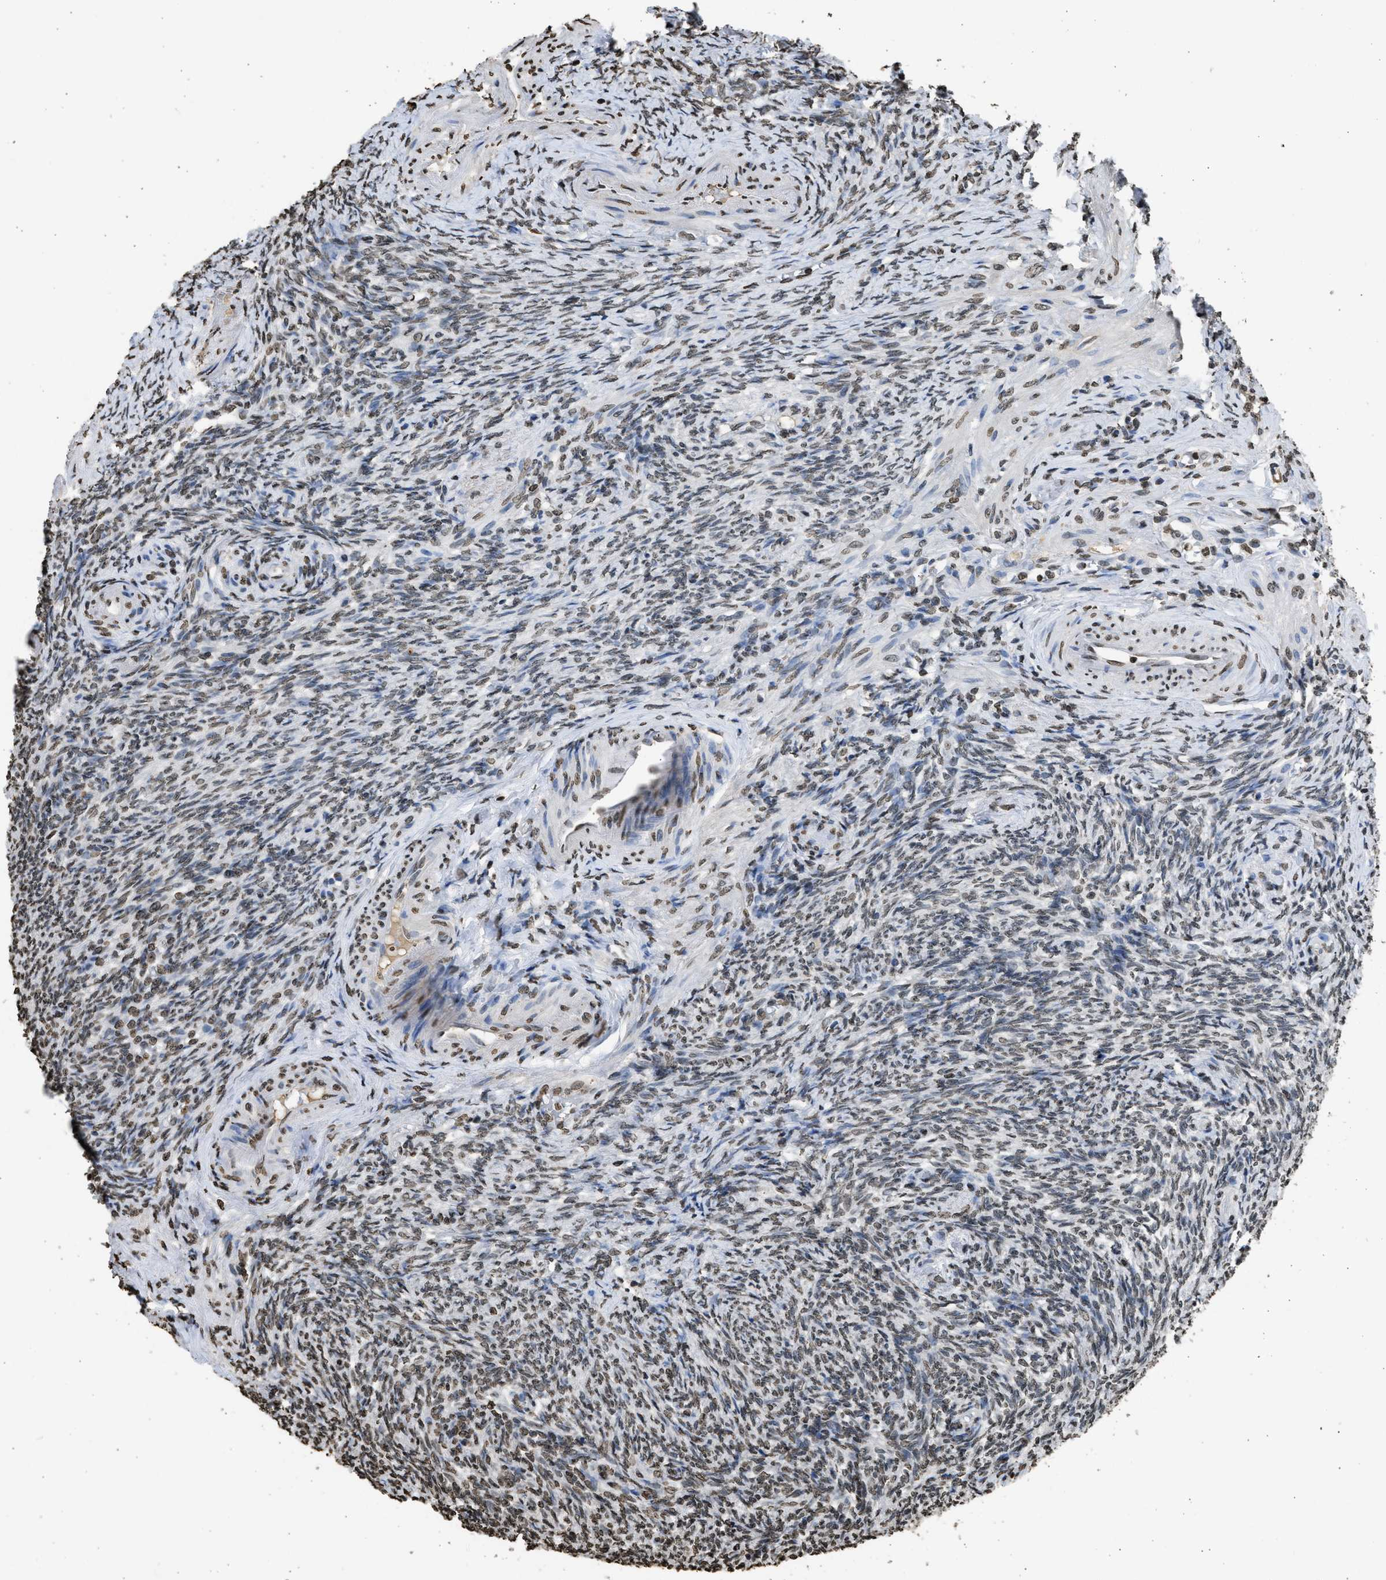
{"staining": {"intensity": "moderate", "quantity": "25%-75%", "location": "cytoplasmic/membranous"}, "tissue": "ovary", "cell_type": "Follicle cells", "image_type": "normal", "snomed": [{"axis": "morphology", "description": "Normal tissue, NOS"}, {"axis": "topography", "description": "Ovary"}], "caption": "Protein expression analysis of normal ovary displays moderate cytoplasmic/membranous staining in approximately 25%-75% of follicle cells.", "gene": "RRAGC", "patient": {"sex": "female", "age": 41}}